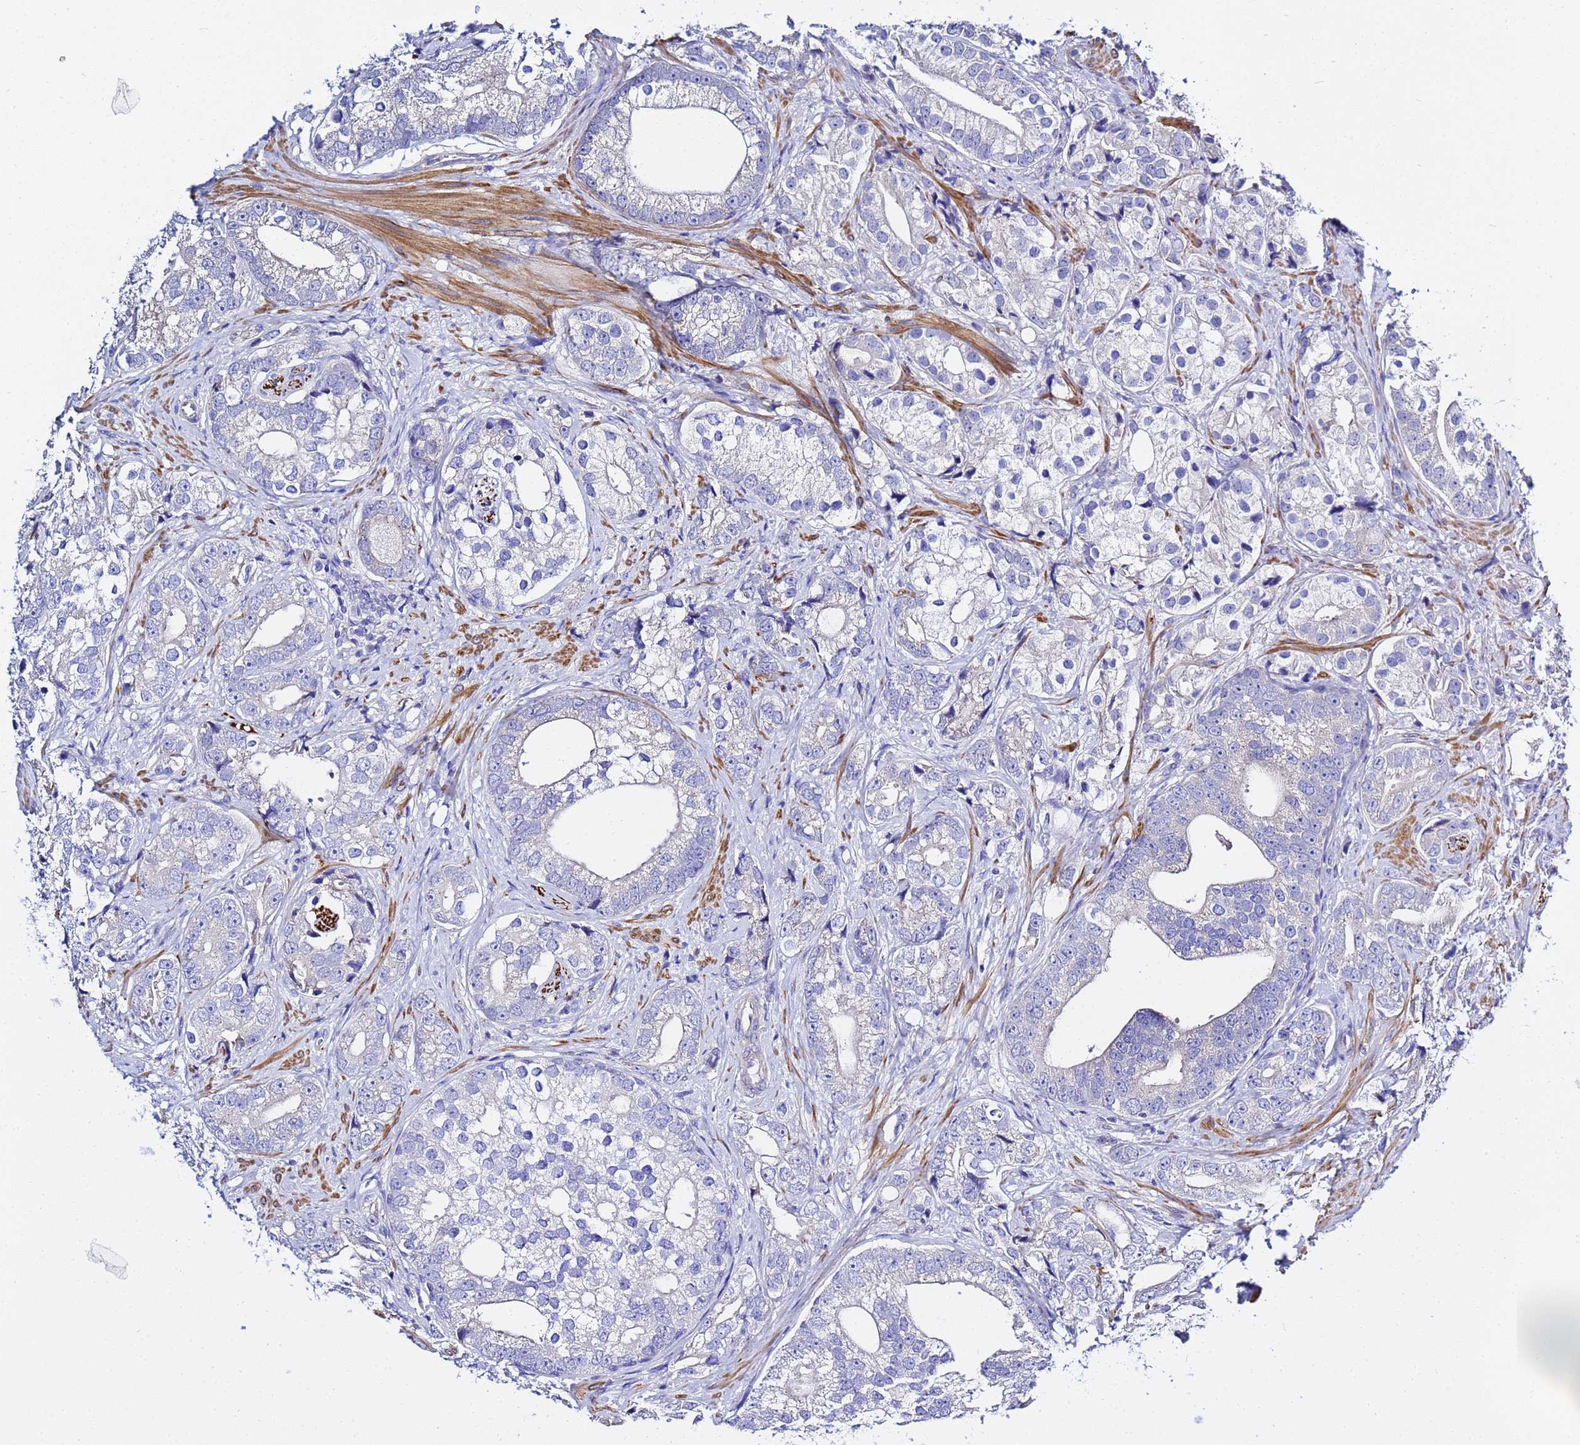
{"staining": {"intensity": "negative", "quantity": "none", "location": "none"}, "tissue": "prostate cancer", "cell_type": "Tumor cells", "image_type": "cancer", "snomed": [{"axis": "morphology", "description": "Adenocarcinoma, High grade"}, {"axis": "topography", "description": "Prostate"}], "caption": "There is no significant expression in tumor cells of prostate cancer (high-grade adenocarcinoma).", "gene": "USP18", "patient": {"sex": "male", "age": 75}}